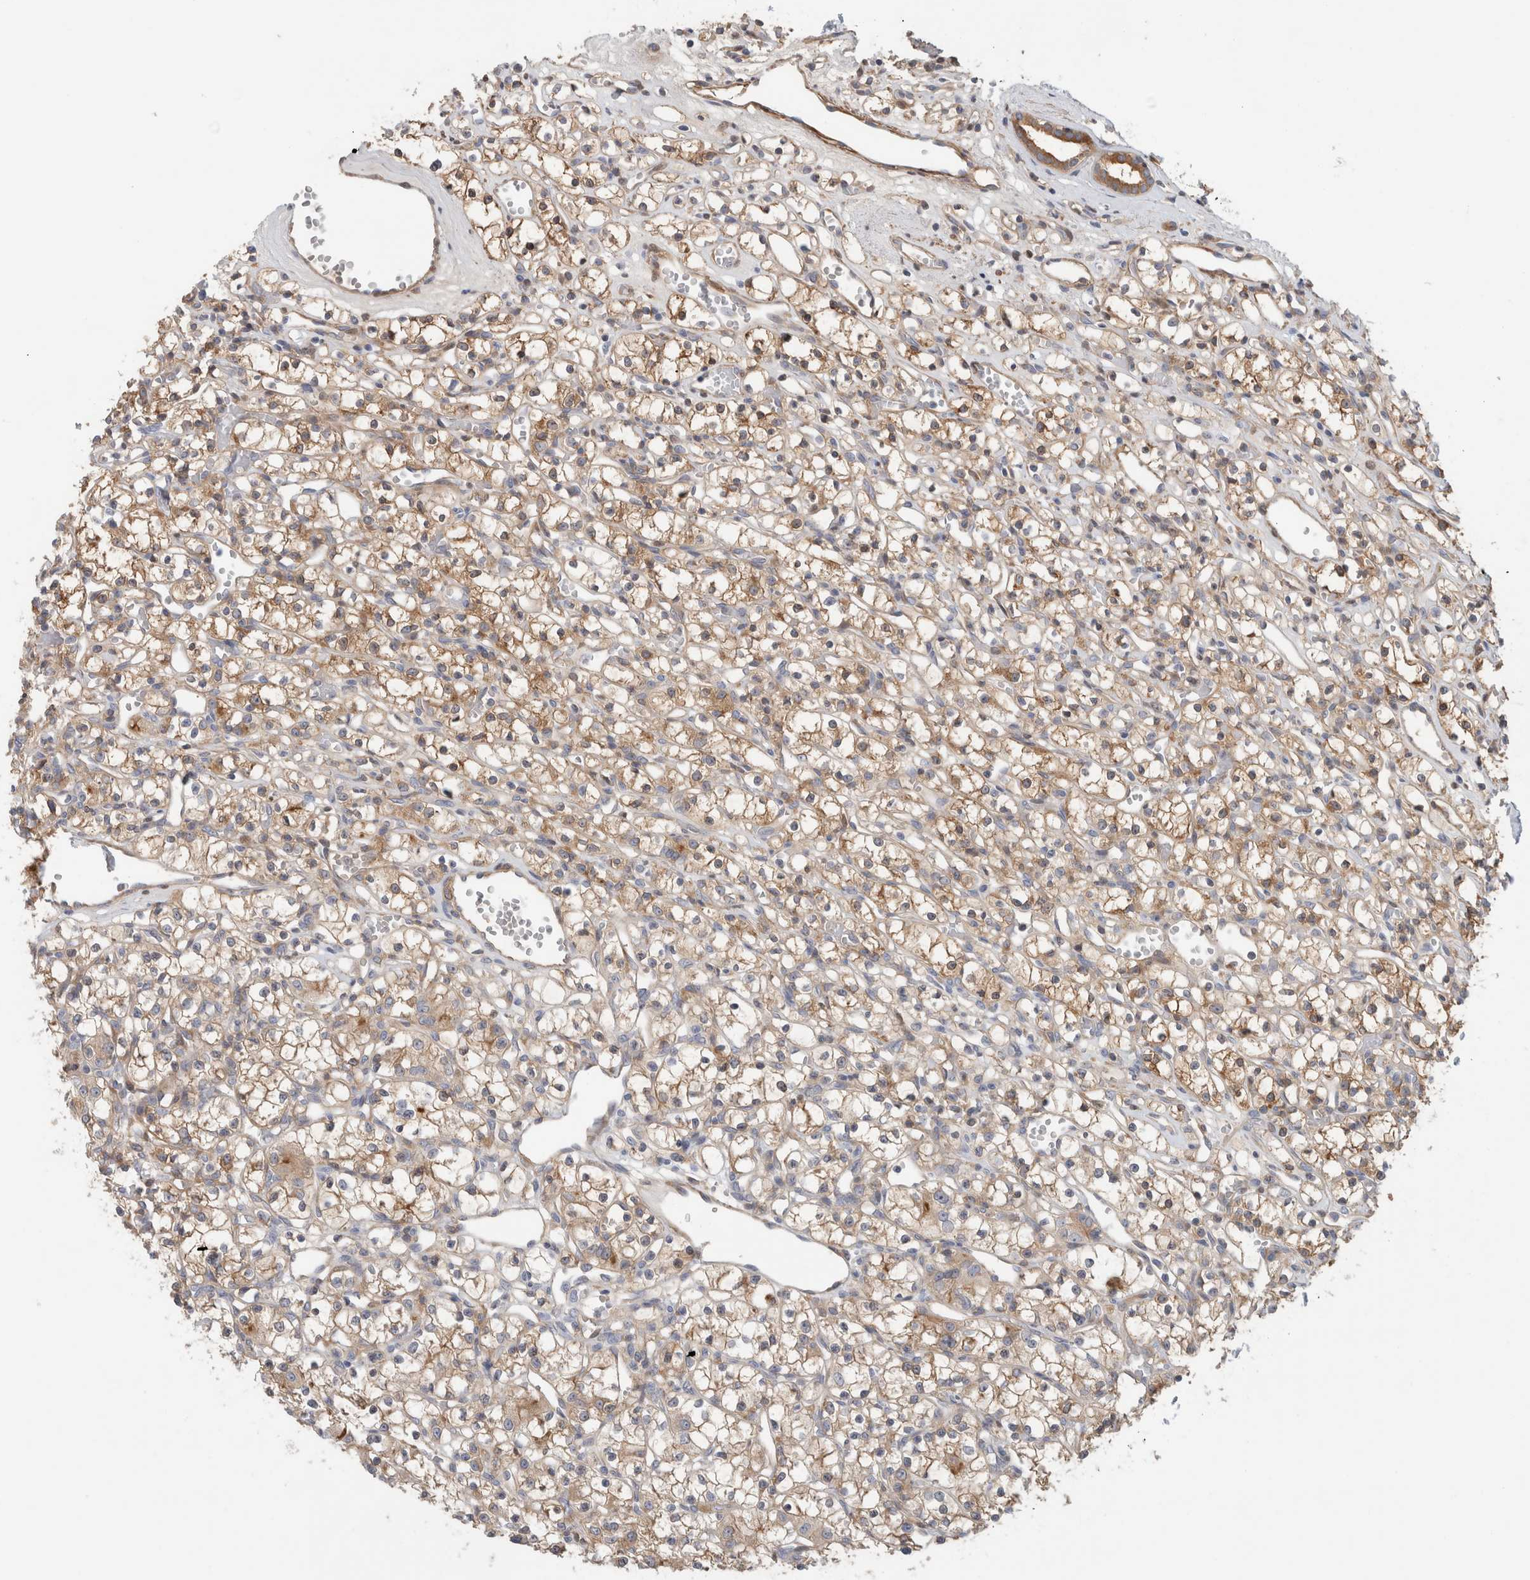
{"staining": {"intensity": "moderate", "quantity": ">75%", "location": "cytoplasmic/membranous"}, "tissue": "renal cancer", "cell_type": "Tumor cells", "image_type": "cancer", "snomed": [{"axis": "morphology", "description": "Adenocarcinoma, NOS"}, {"axis": "topography", "description": "Kidney"}], "caption": "Renal adenocarcinoma stained with a protein marker shows moderate staining in tumor cells.", "gene": "CFI", "patient": {"sex": "female", "age": 59}}